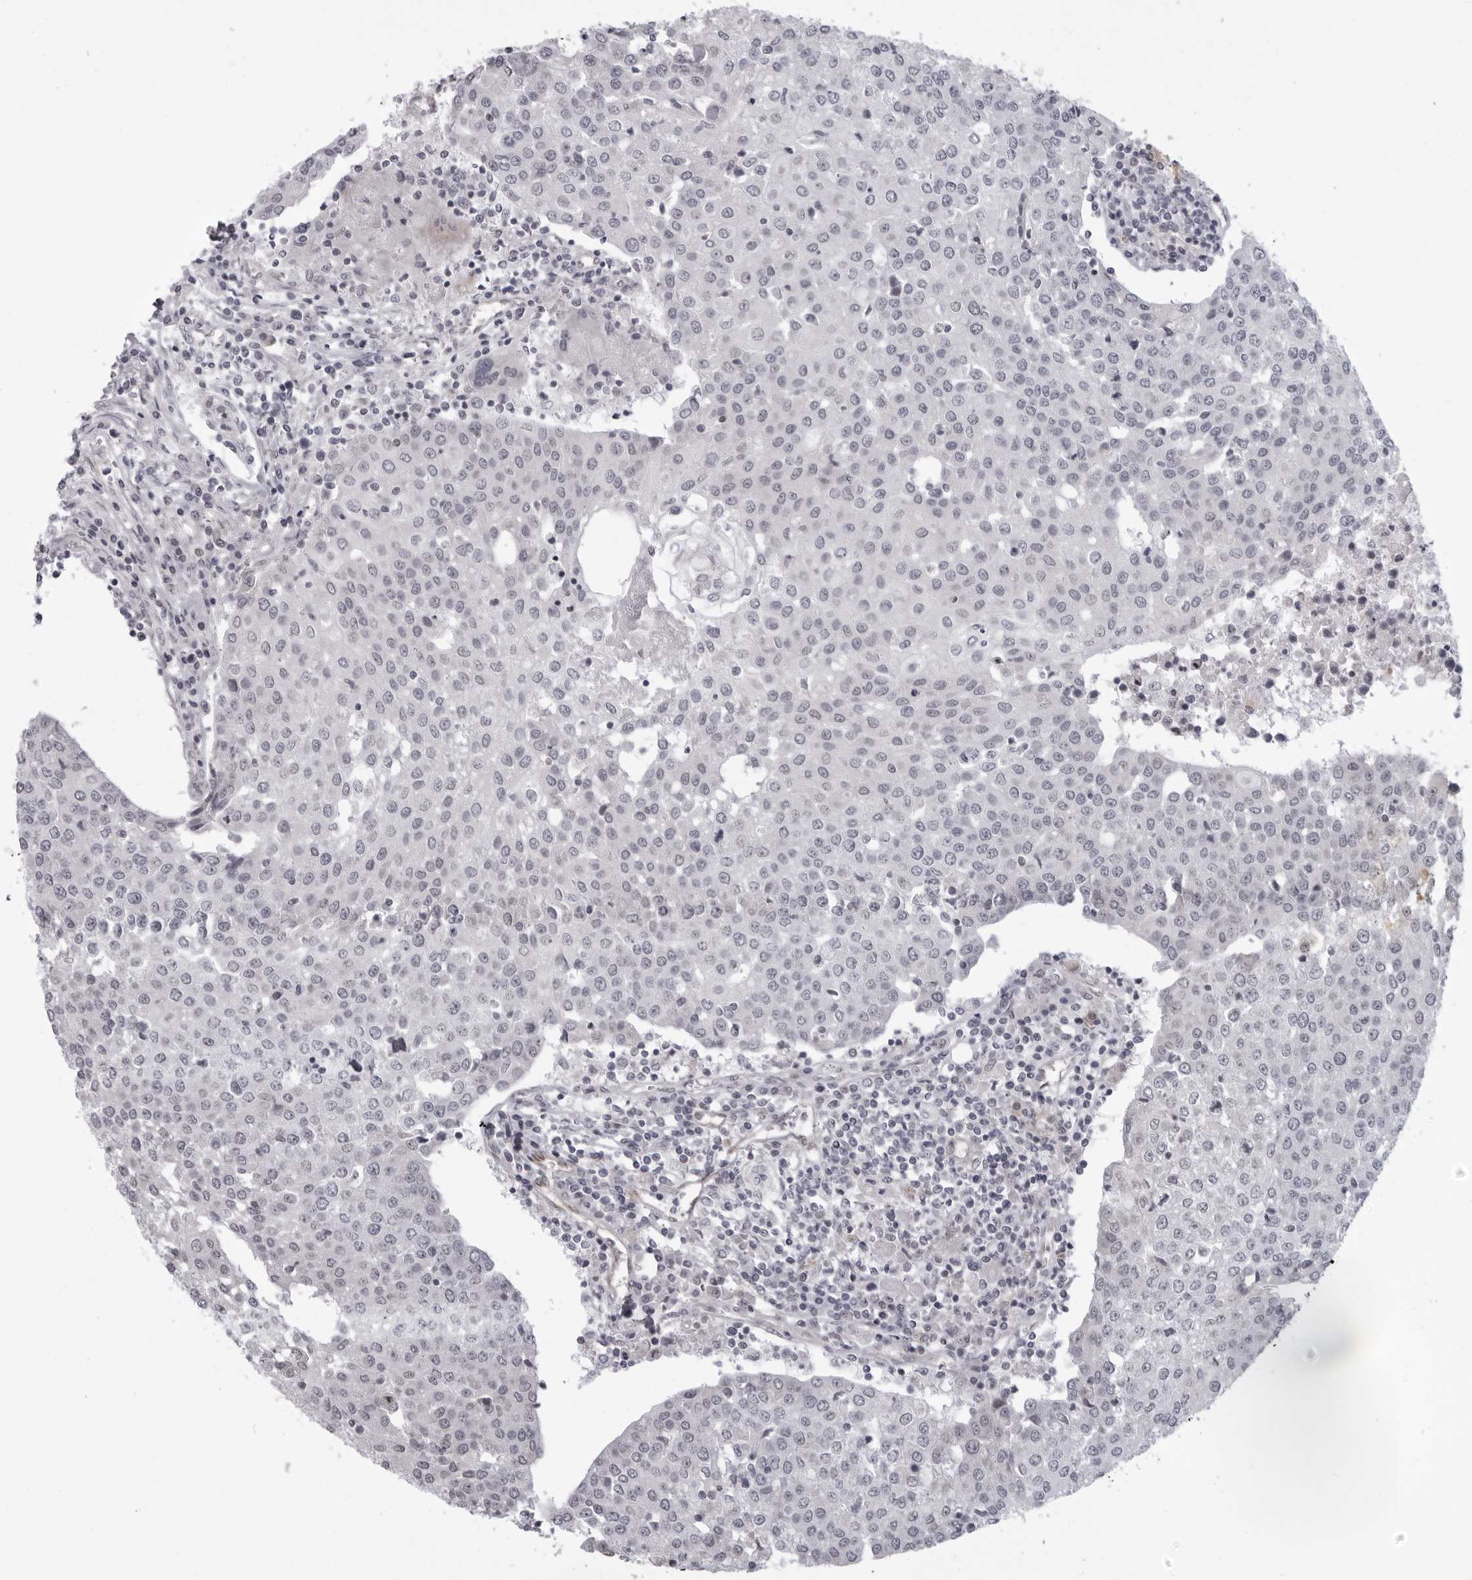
{"staining": {"intensity": "negative", "quantity": "none", "location": "none"}, "tissue": "urothelial cancer", "cell_type": "Tumor cells", "image_type": "cancer", "snomed": [{"axis": "morphology", "description": "Urothelial carcinoma, High grade"}, {"axis": "topography", "description": "Urinary bladder"}], "caption": "Histopathology image shows no protein positivity in tumor cells of urothelial cancer tissue.", "gene": "MAPK12", "patient": {"sex": "female", "age": 85}}